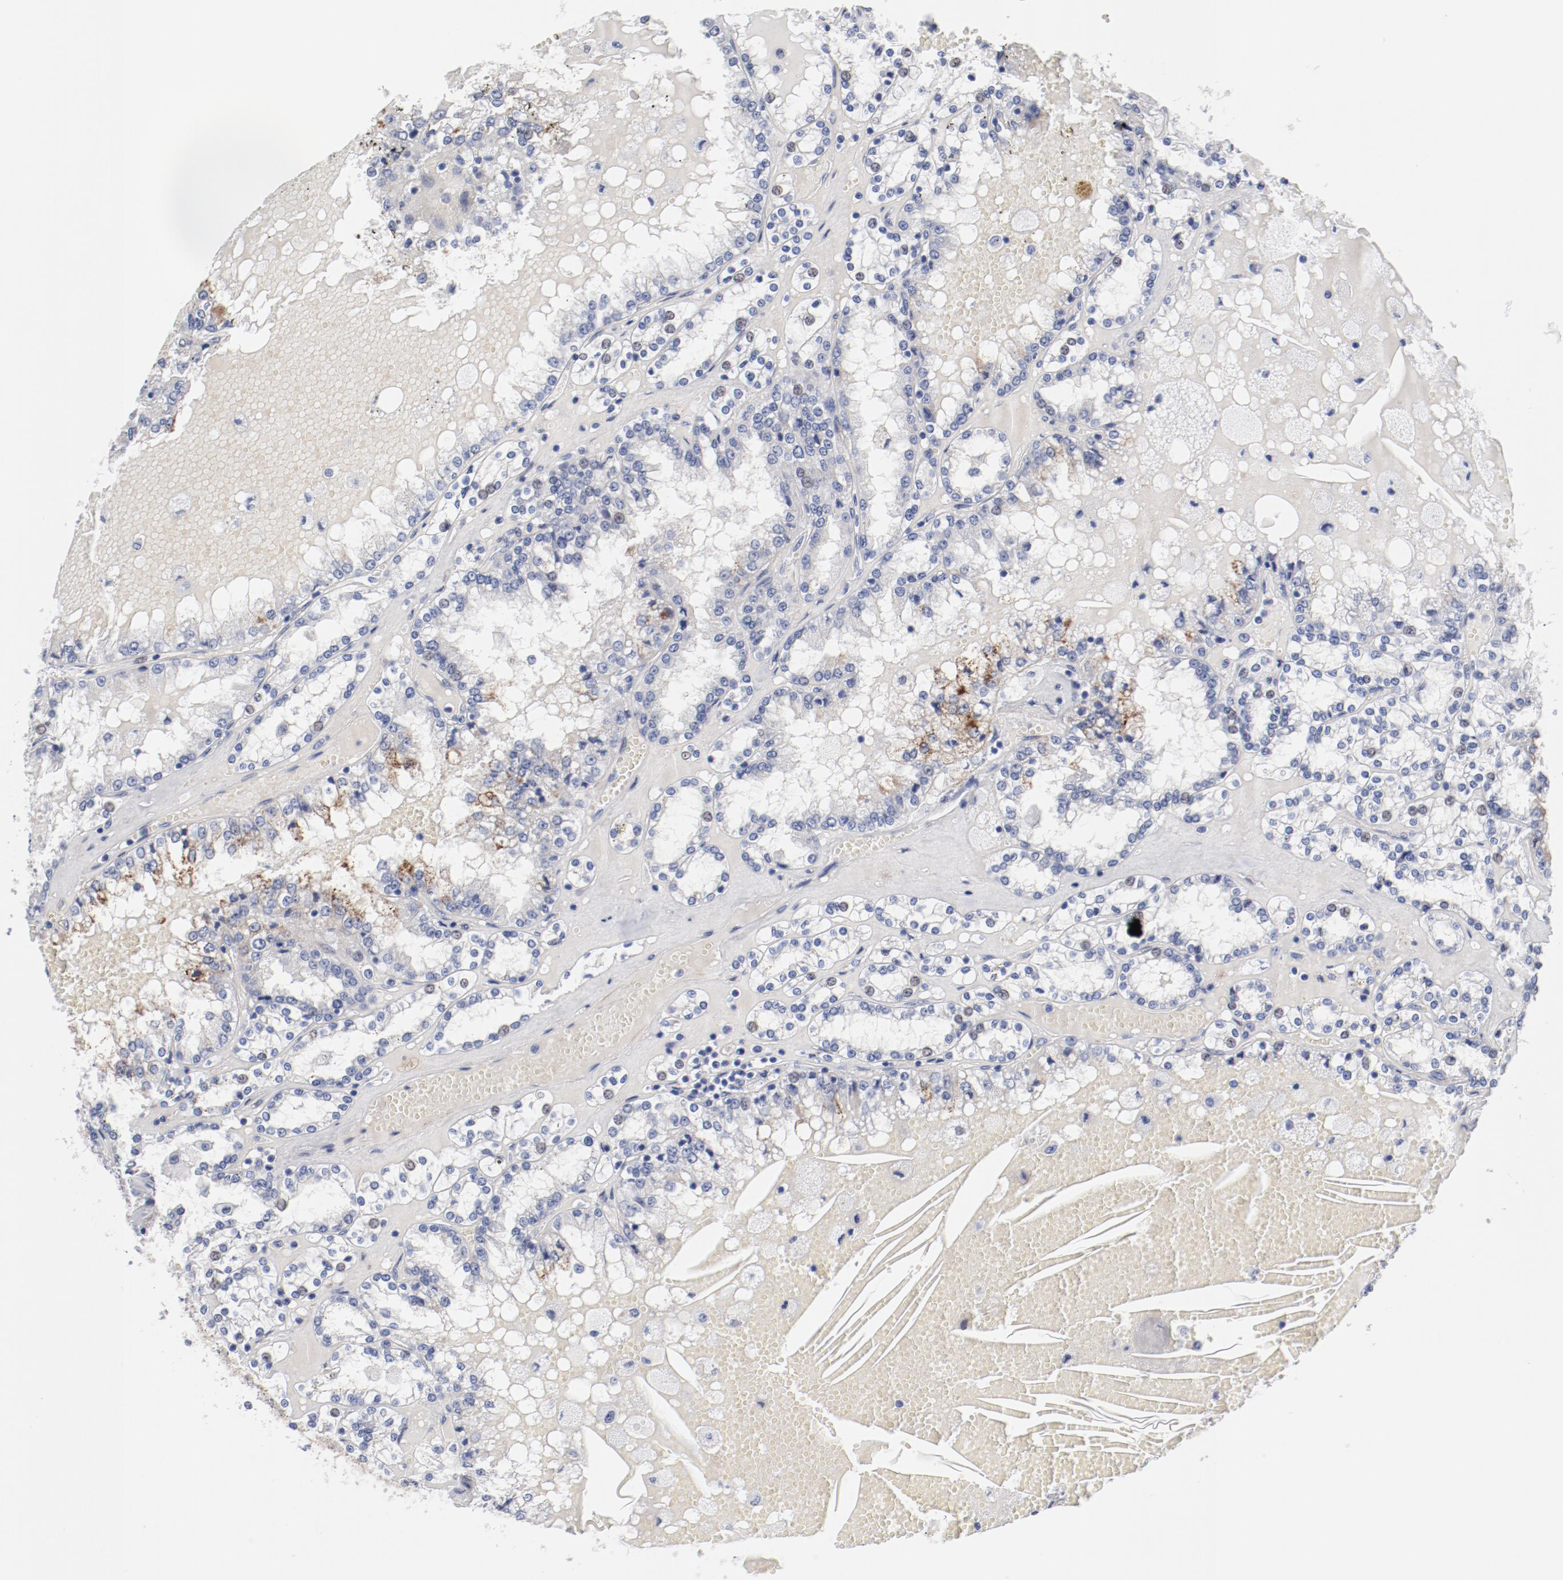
{"staining": {"intensity": "moderate", "quantity": "<25%", "location": "cytoplasmic/membranous"}, "tissue": "renal cancer", "cell_type": "Tumor cells", "image_type": "cancer", "snomed": [{"axis": "morphology", "description": "Adenocarcinoma, NOS"}, {"axis": "topography", "description": "Kidney"}], "caption": "There is low levels of moderate cytoplasmic/membranous positivity in tumor cells of renal adenocarcinoma, as demonstrated by immunohistochemical staining (brown color).", "gene": "GPR143", "patient": {"sex": "female", "age": 56}}